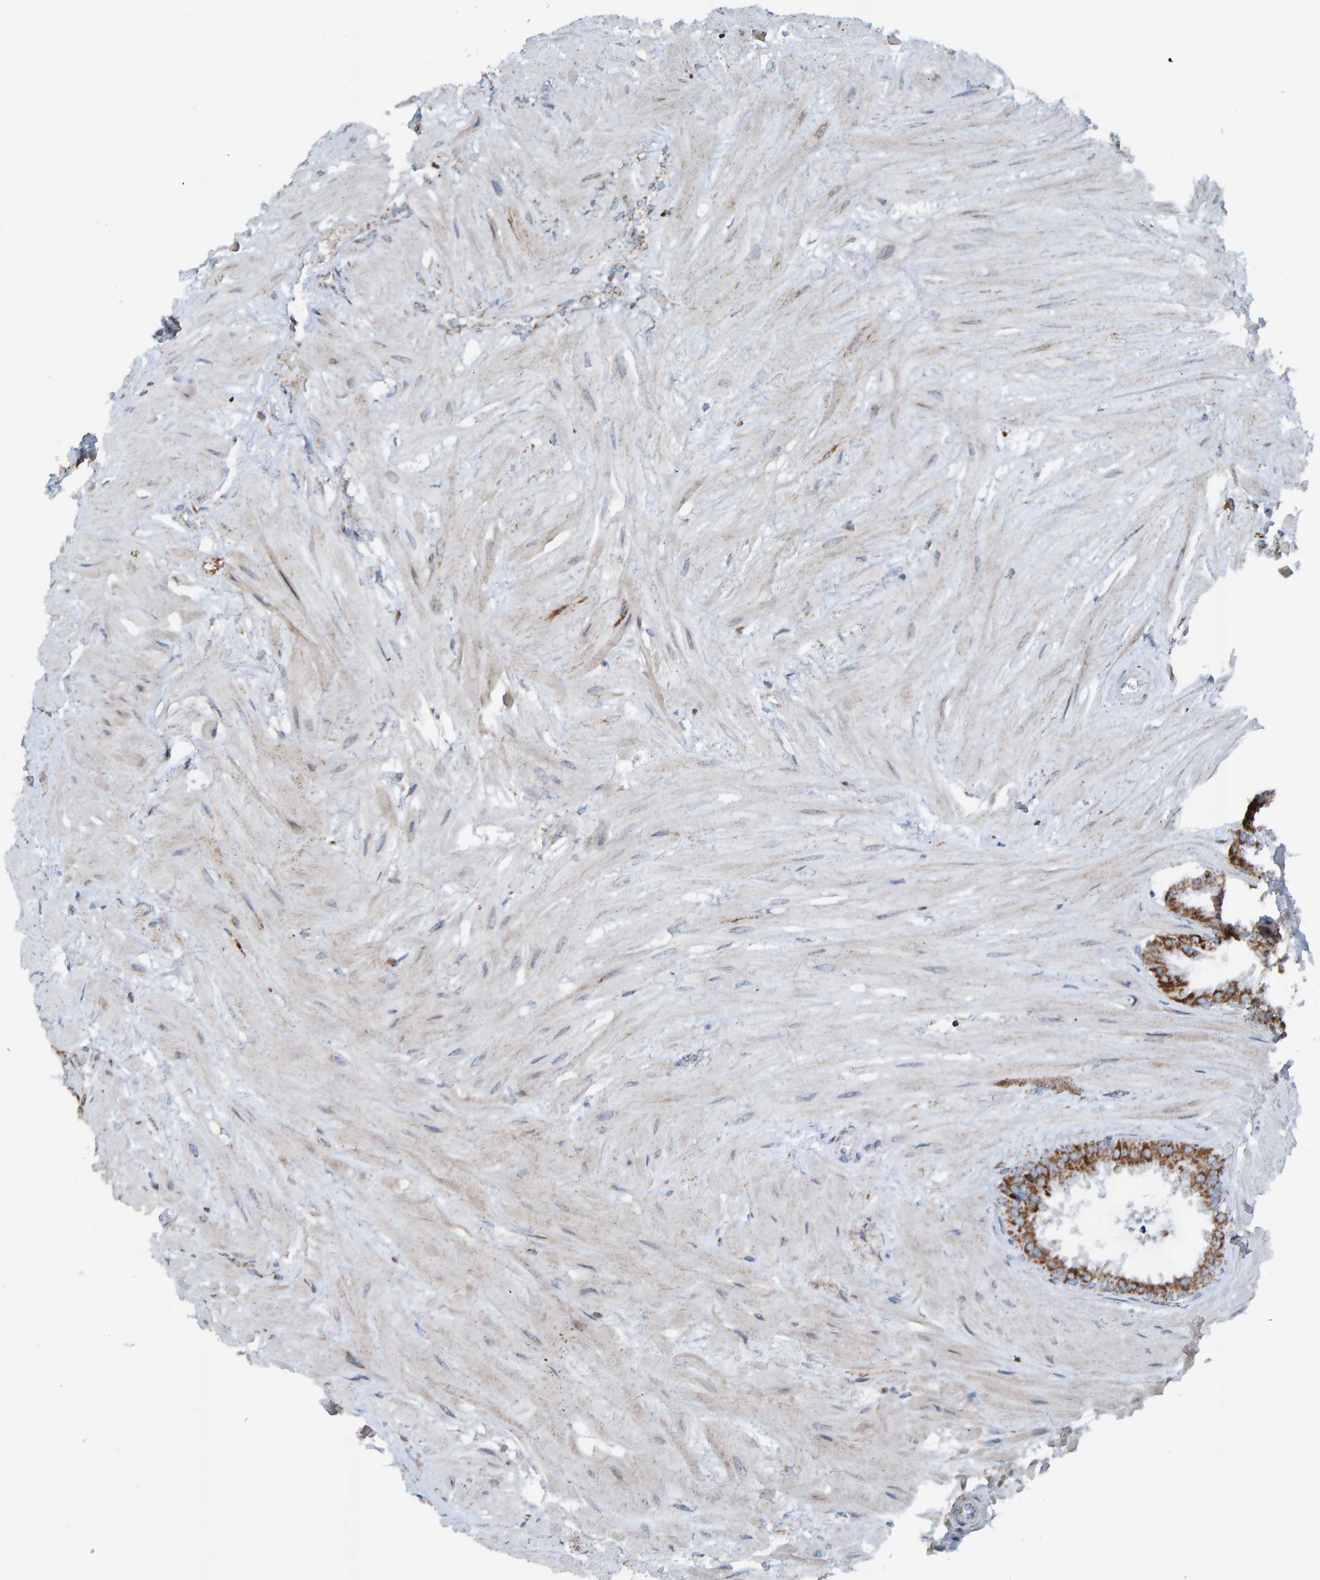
{"staining": {"intensity": "strong", "quantity": "25%-75%", "location": "cytoplasmic/membranous"}, "tissue": "seminal vesicle", "cell_type": "Glandular cells", "image_type": "normal", "snomed": [{"axis": "morphology", "description": "Normal tissue, NOS"}, {"axis": "topography", "description": "Seminal veicle"}], "caption": "Immunohistochemistry (IHC) image of benign seminal vesicle: seminal vesicle stained using IHC reveals high levels of strong protein expression localized specifically in the cytoplasmic/membranous of glandular cells, appearing as a cytoplasmic/membranous brown color.", "gene": "ZNF48", "patient": {"sex": "male", "age": 46}}